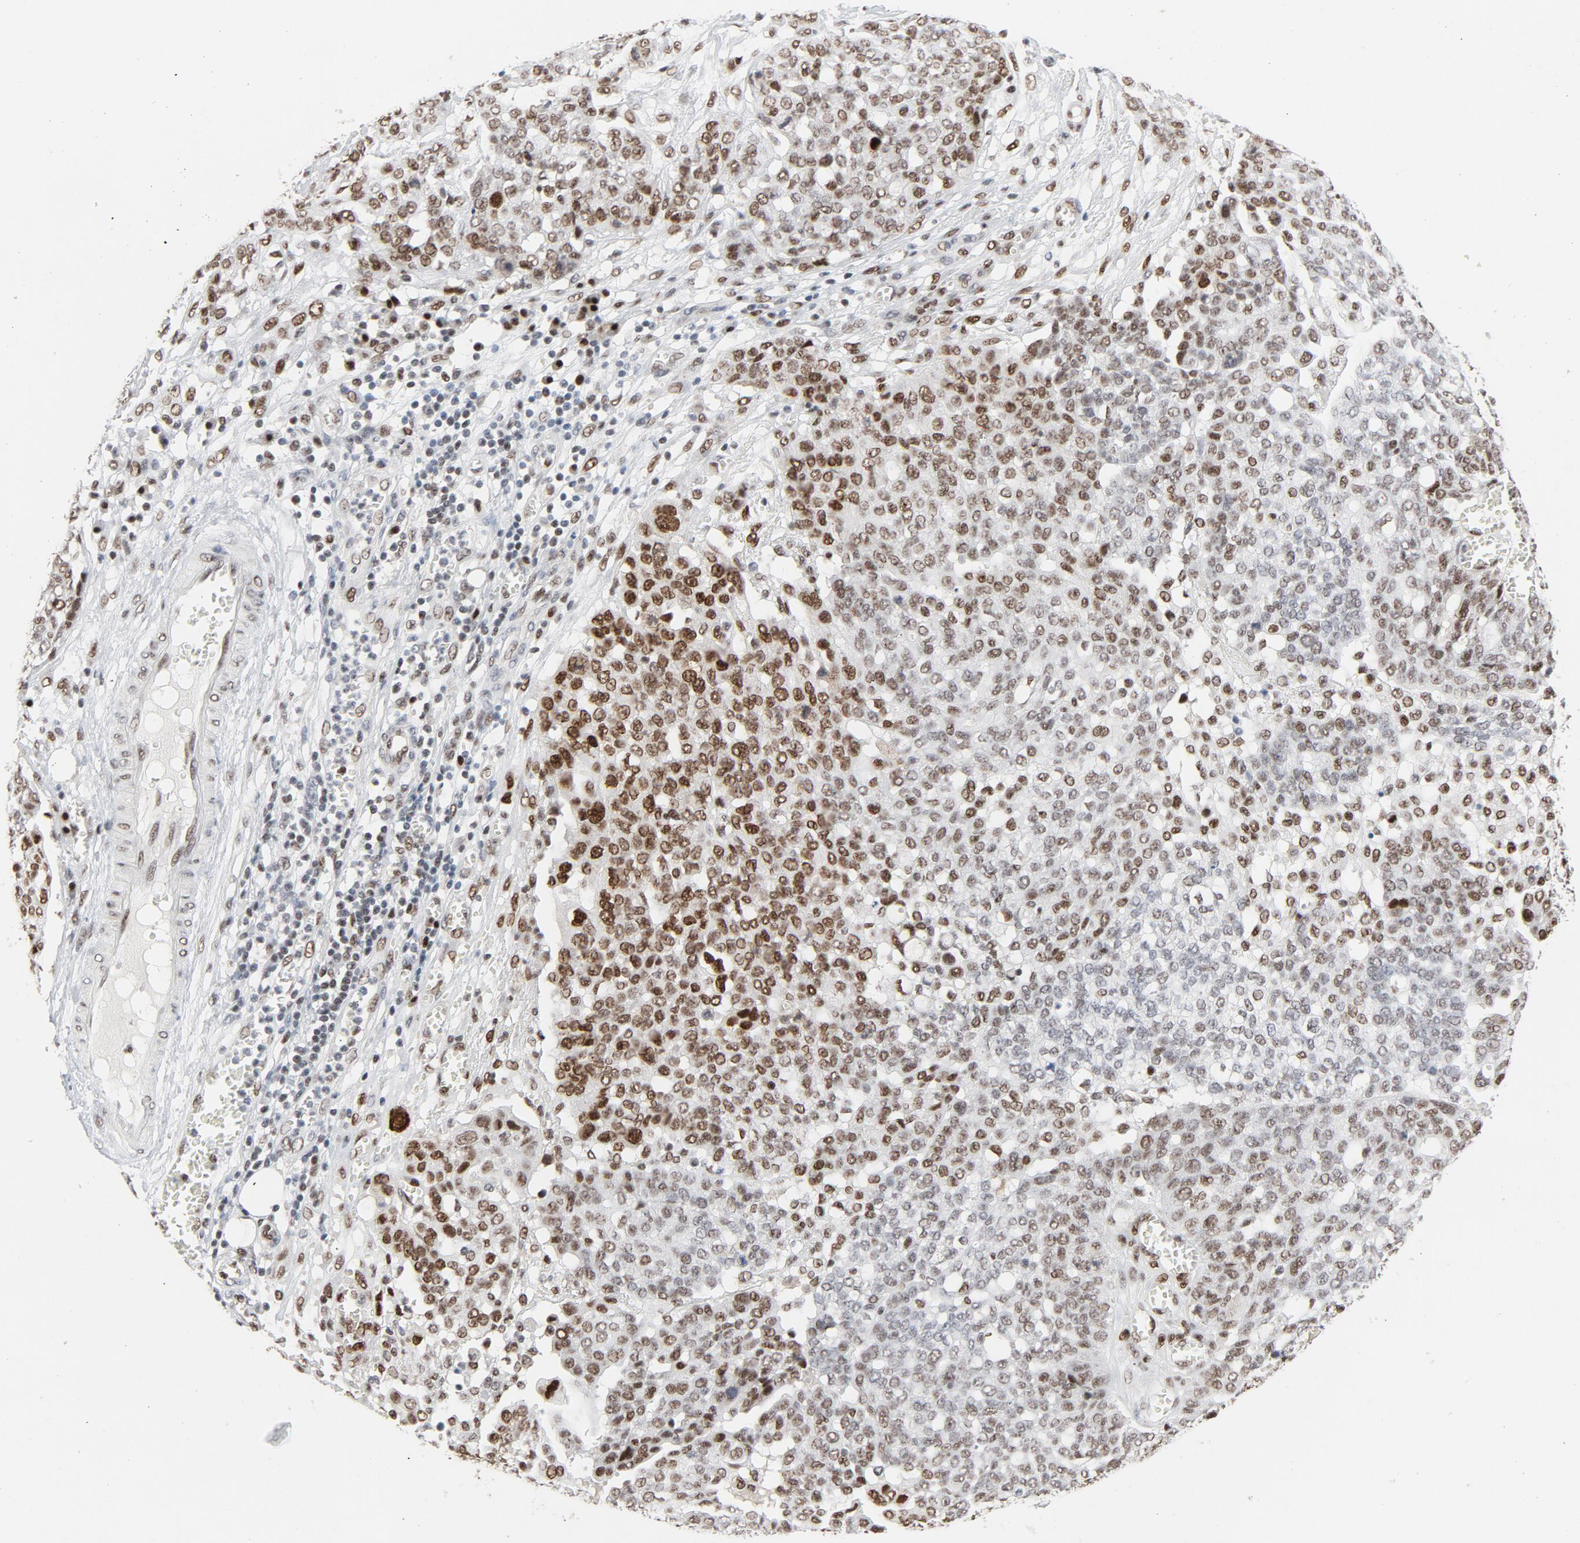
{"staining": {"intensity": "moderate", "quantity": "25%-75%", "location": "nuclear"}, "tissue": "ovarian cancer", "cell_type": "Tumor cells", "image_type": "cancer", "snomed": [{"axis": "morphology", "description": "Cystadenocarcinoma, serous, NOS"}, {"axis": "topography", "description": "Soft tissue"}, {"axis": "topography", "description": "Ovary"}], "caption": "Moderate nuclear positivity for a protein is seen in approximately 25%-75% of tumor cells of serous cystadenocarcinoma (ovarian) using immunohistochemistry.", "gene": "JMJD6", "patient": {"sex": "female", "age": 57}}